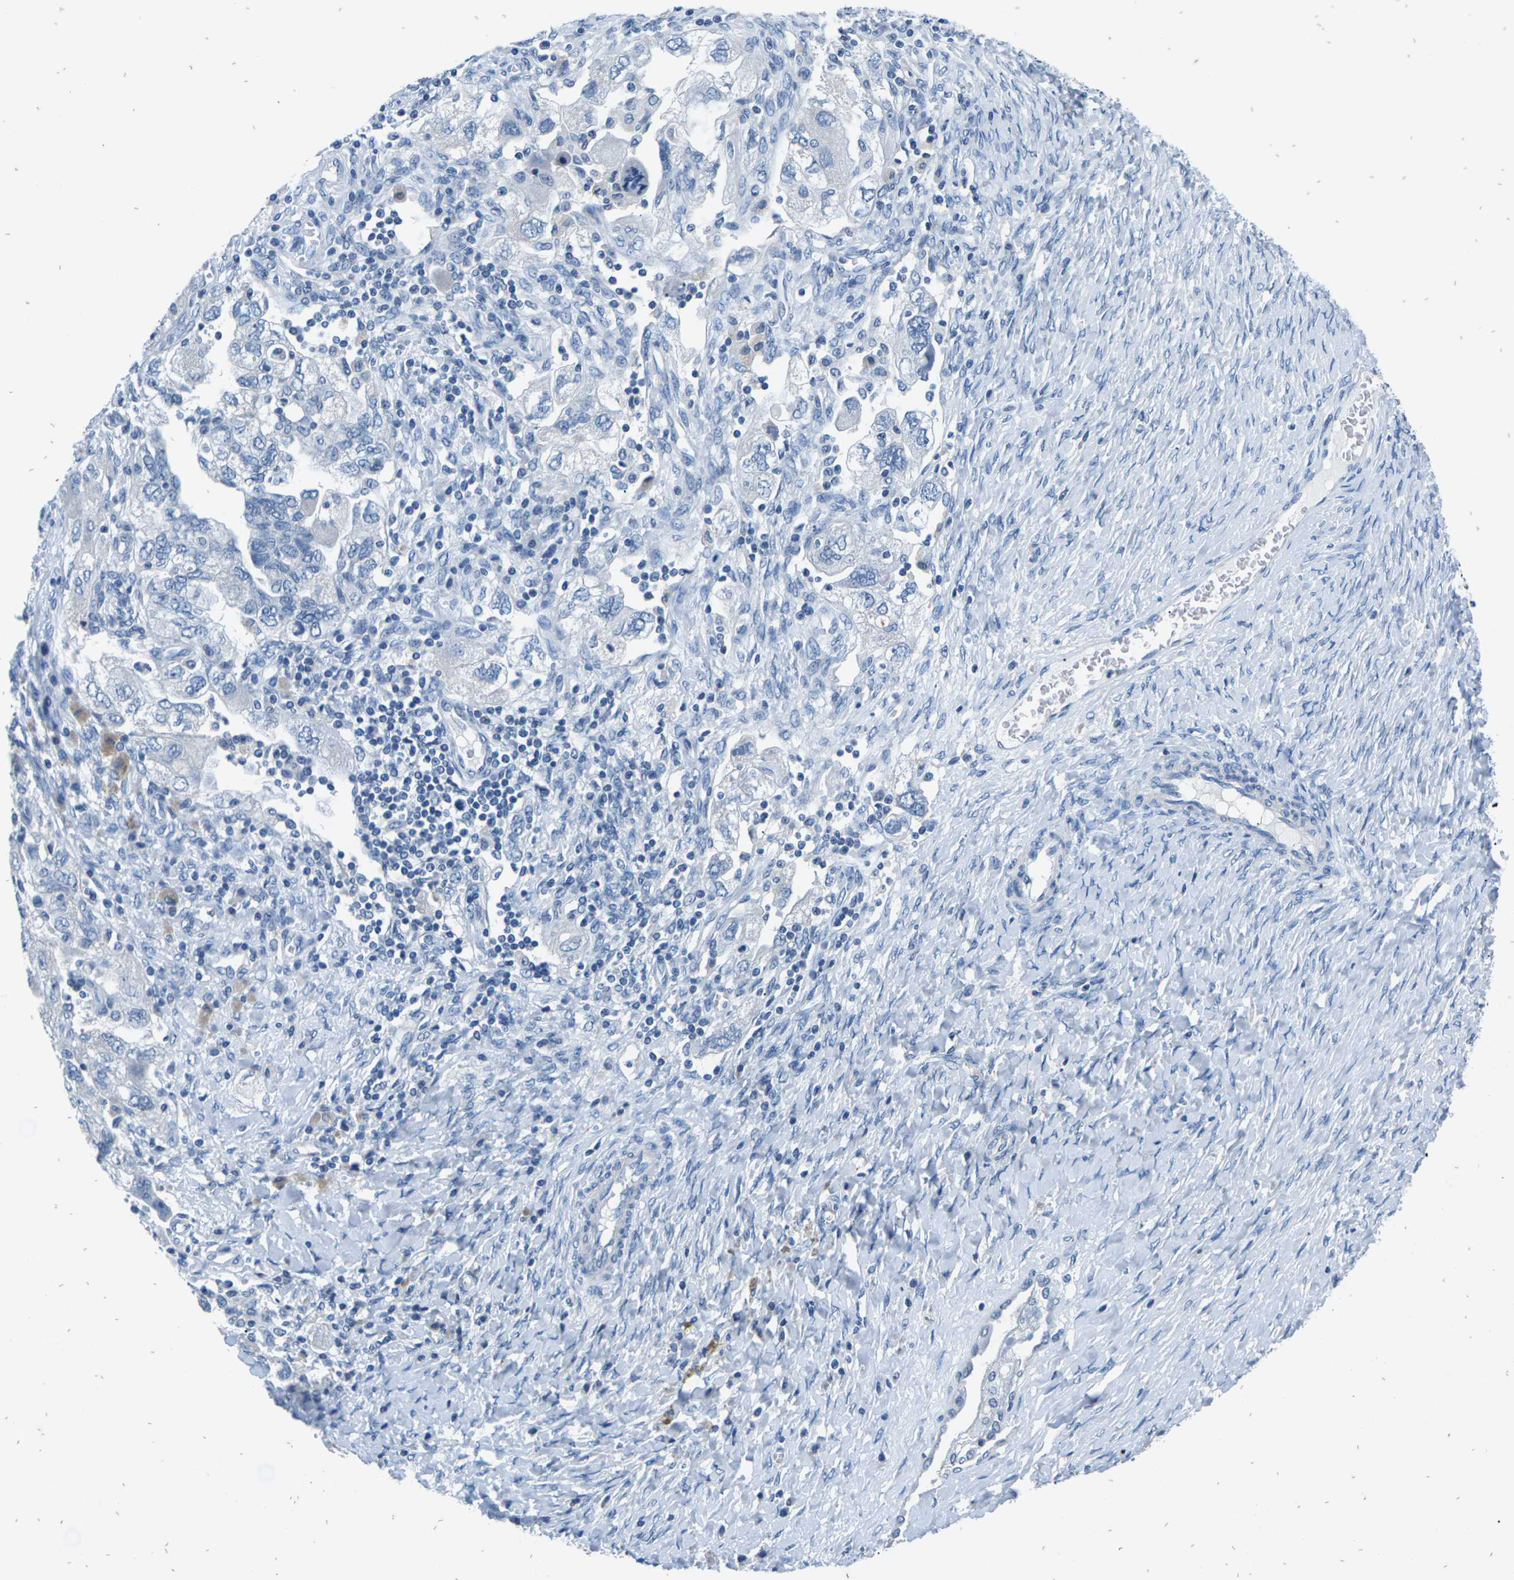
{"staining": {"intensity": "negative", "quantity": "none", "location": "none"}, "tissue": "ovarian cancer", "cell_type": "Tumor cells", "image_type": "cancer", "snomed": [{"axis": "morphology", "description": "Carcinoma, NOS"}, {"axis": "morphology", "description": "Cystadenocarcinoma, serous, NOS"}, {"axis": "topography", "description": "Ovary"}], "caption": "IHC histopathology image of neoplastic tissue: ovarian cancer (carcinoma) stained with DAB (3,3'-diaminobenzidine) exhibits no significant protein positivity in tumor cells.", "gene": "UMOD", "patient": {"sex": "female", "age": 69}}